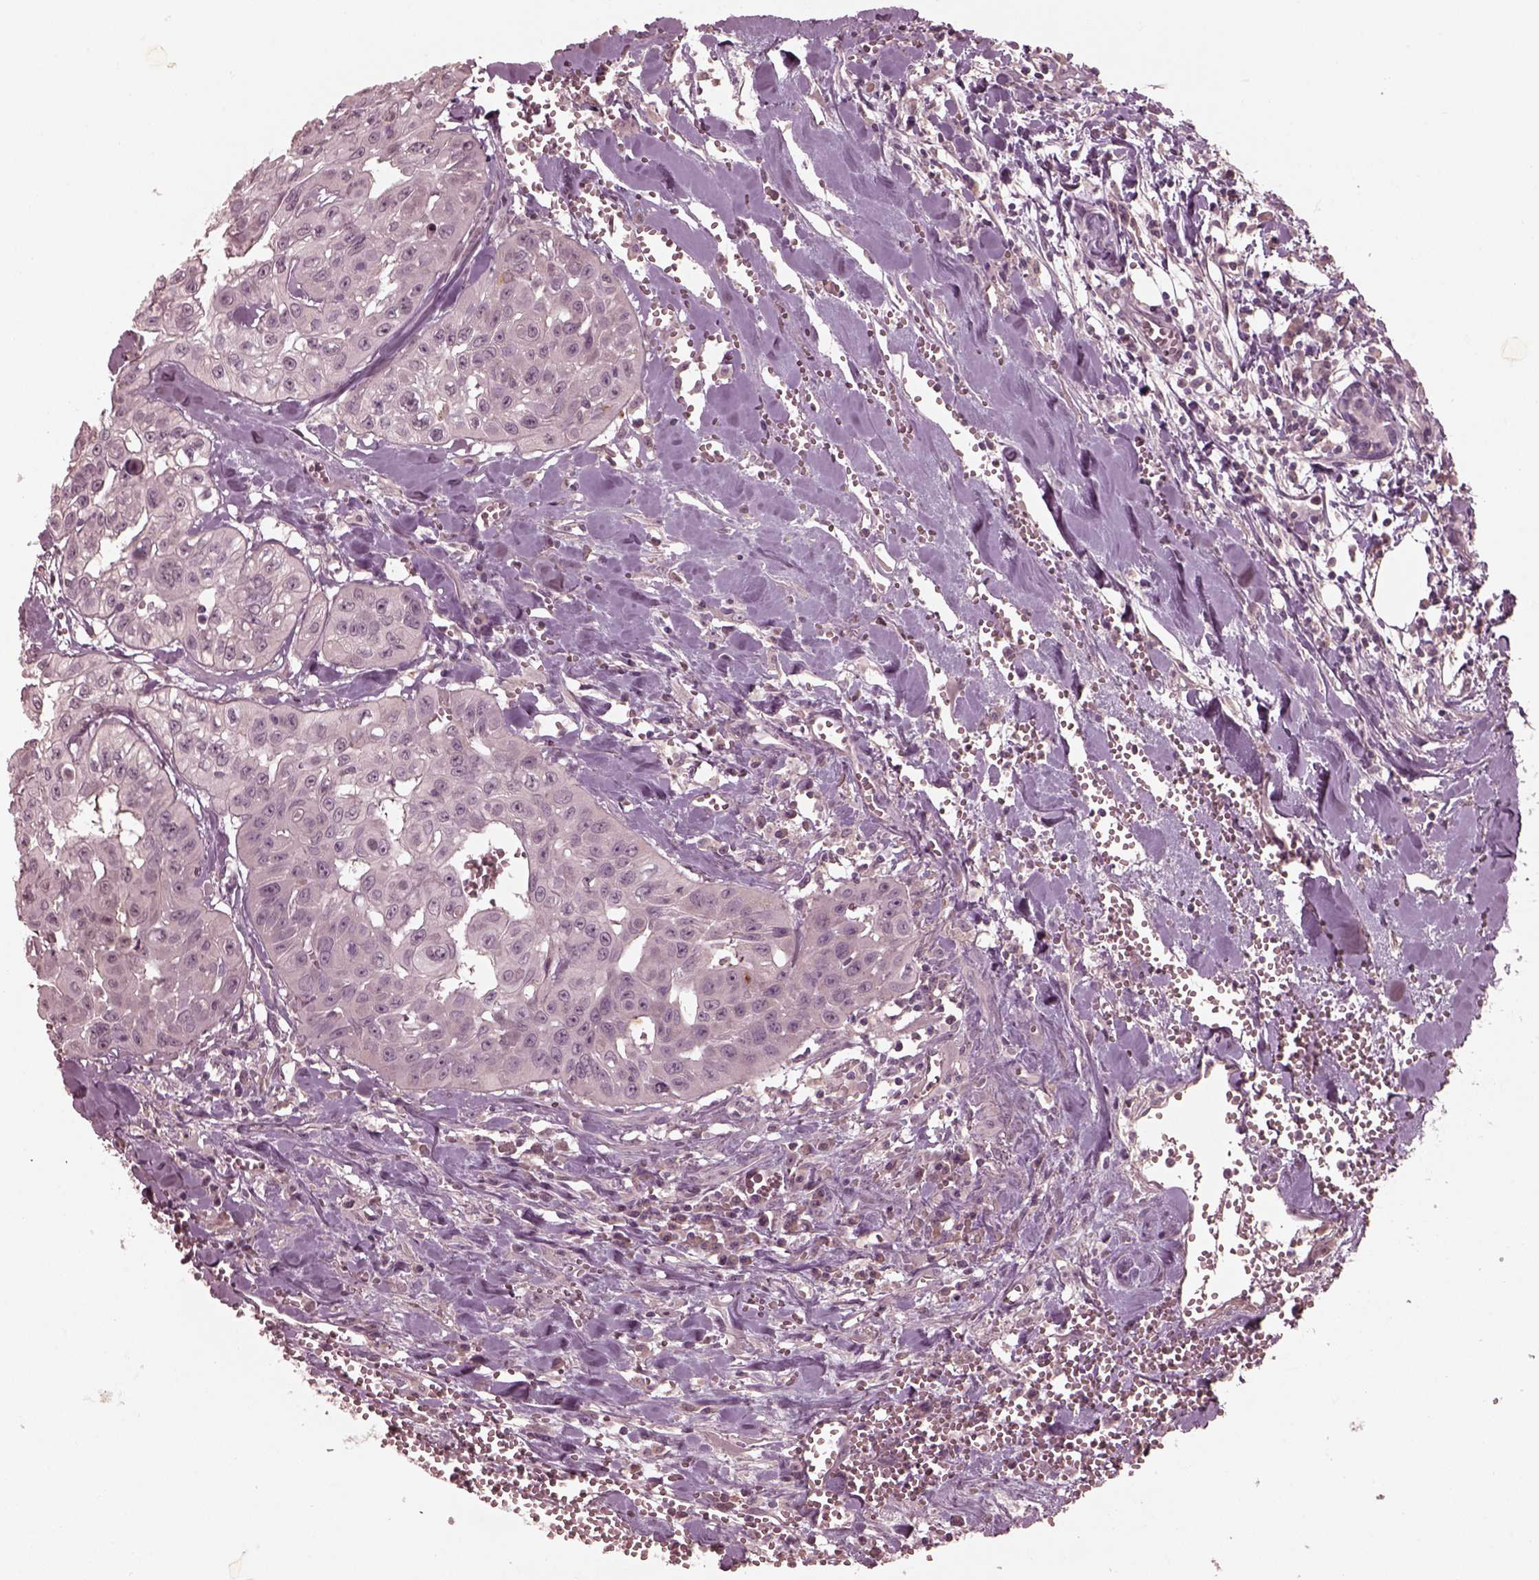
{"staining": {"intensity": "negative", "quantity": "none", "location": "none"}, "tissue": "head and neck cancer", "cell_type": "Tumor cells", "image_type": "cancer", "snomed": [{"axis": "morphology", "description": "Adenocarcinoma, NOS"}, {"axis": "topography", "description": "Head-Neck"}], "caption": "Immunohistochemistry of human head and neck cancer (adenocarcinoma) exhibits no positivity in tumor cells.", "gene": "VWA5B1", "patient": {"sex": "male", "age": 73}}